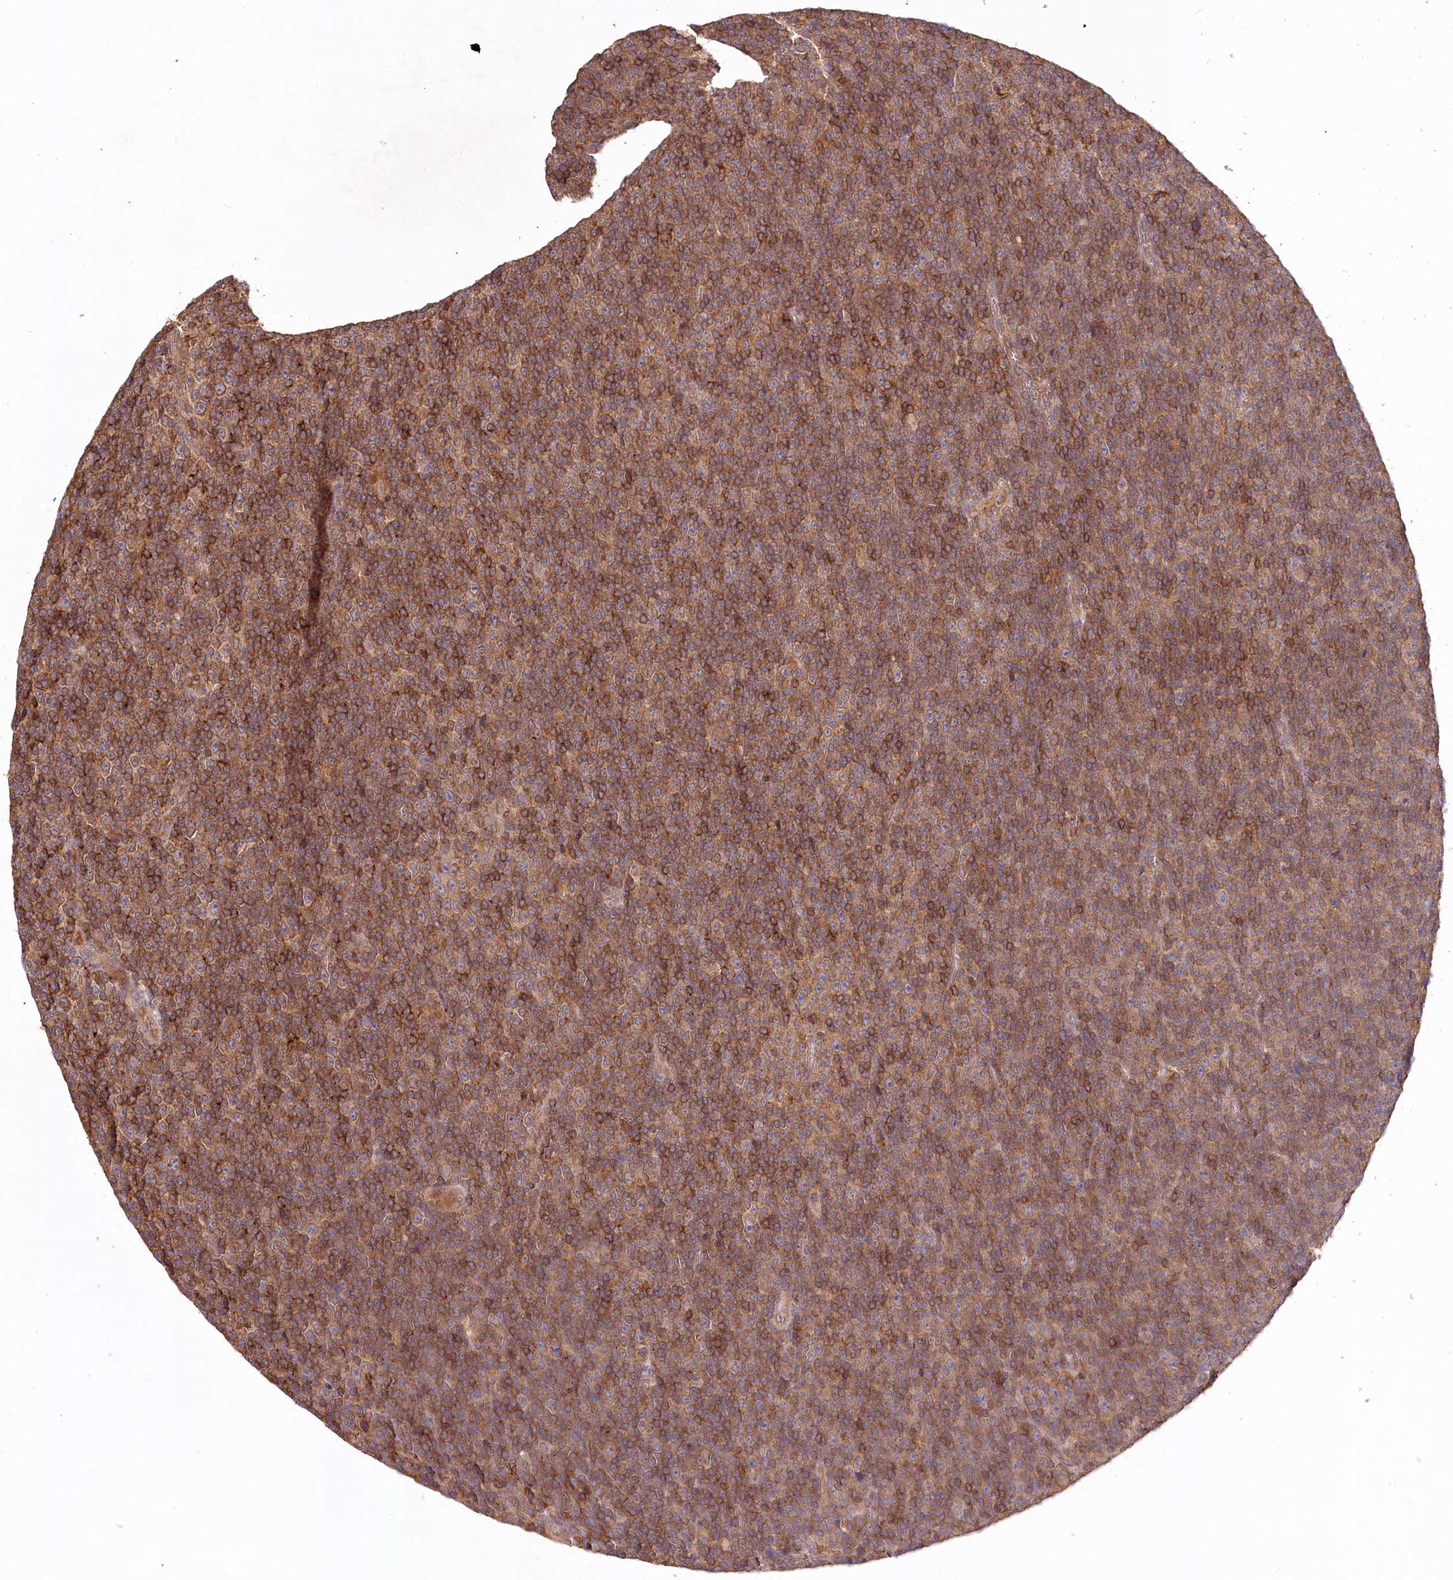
{"staining": {"intensity": "strong", "quantity": ">75%", "location": "cytoplasmic/membranous"}, "tissue": "lymphoma", "cell_type": "Tumor cells", "image_type": "cancer", "snomed": [{"axis": "morphology", "description": "Malignant lymphoma, non-Hodgkin's type, Low grade"}, {"axis": "topography", "description": "Lymph node"}], "caption": "IHC staining of low-grade malignant lymphoma, non-Hodgkin's type, which shows high levels of strong cytoplasmic/membranous staining in approximately >75% of tumor cells indicating strong cytoplasmic/membranous protein staining. The staining was performed using DAB (3,3'-diaminobenzidine) (brown) for protein detection and nuclei were counterstained in hematoxylin (blue).", "gene": "LSS", "patient": {"sex": "female", "age": 67}}